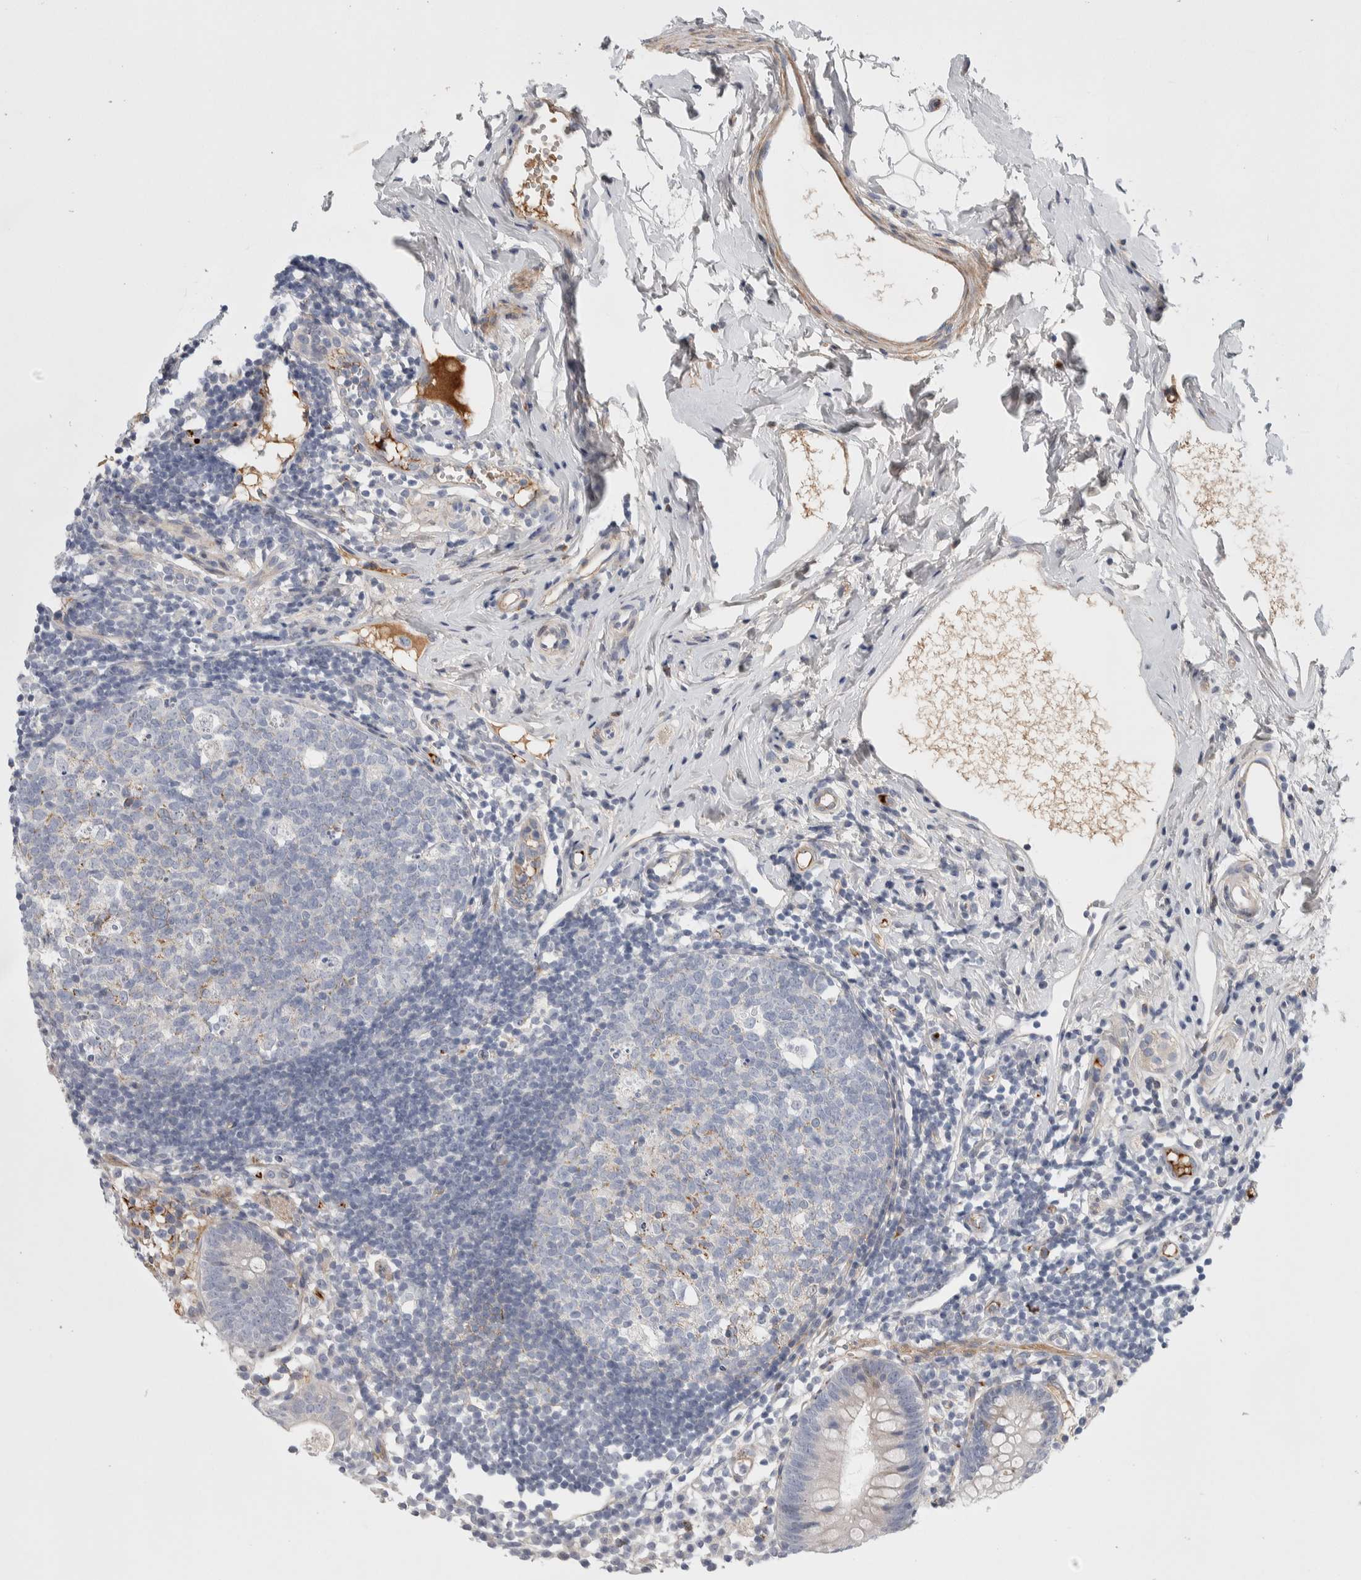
{"staining": {"intensity": "negative", "quantity": "none", "location": "none"}, "tissue": "appendix", "cell_type": "Glandular cells", "image_type": "normal", "snomed": [{"axis": "morphology", "description": "Normal tissue, NOS"}, {"axis": "topography", "description": "Appendix"}], "caption": "The image demonstrates no significant staining in glandular cells of appendix.", "gene": "PSMG3", "patient": {"sex": "female", "age": 20}}